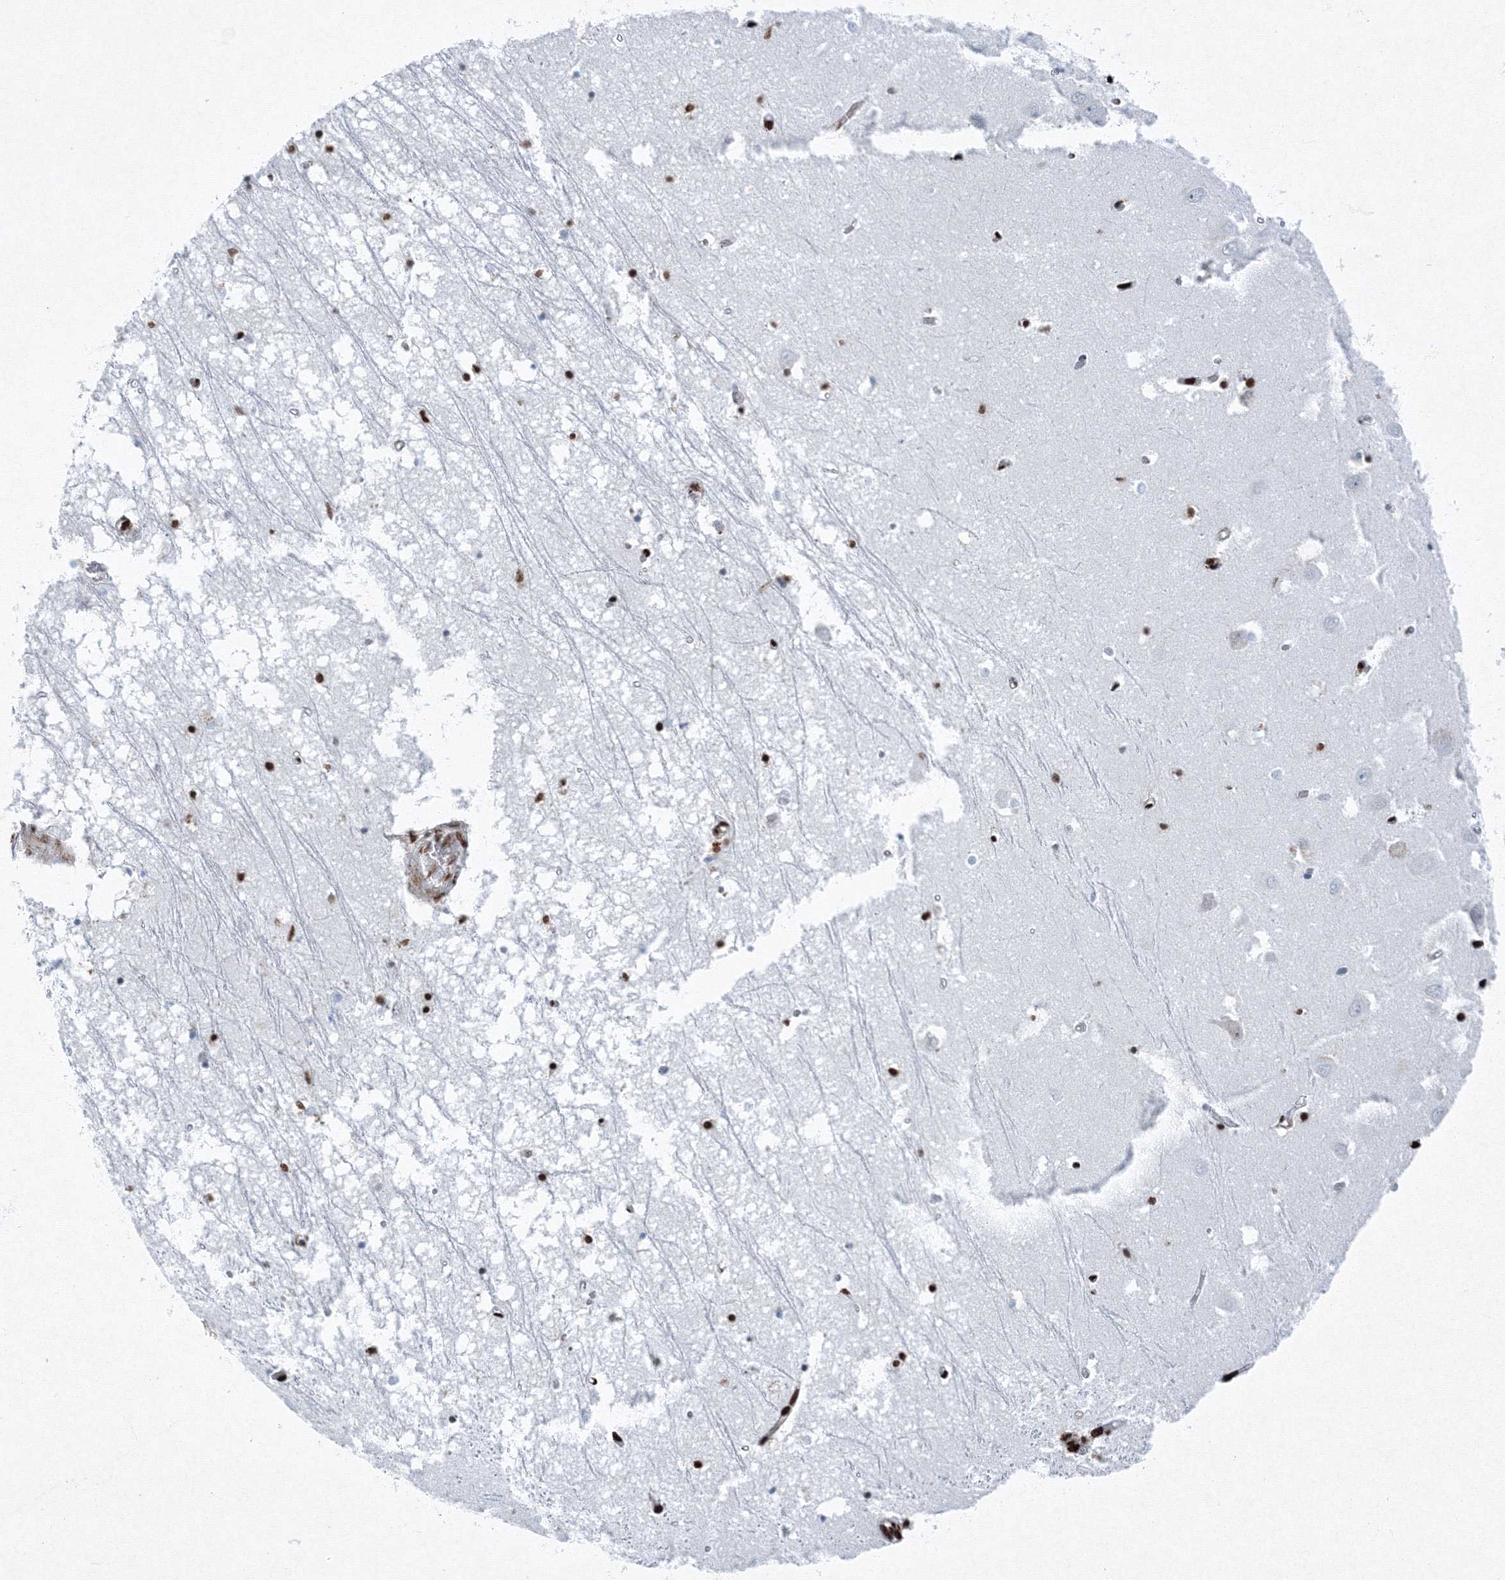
{"staining": {"intensity": "strong", "quantity": ">75%", "location": "nuclear"}, "tissue": "hippocampus", "cell_type": "Glial cells", "image_type": "normal", "snomed": [{"axis": "morphology", "description": "Normal tissue, NOS"}, {"axis": "topography", "description": "Hippocampus"}], "caption": "Strong nuclear staining for a protein is identified in approximately >75% of glial cells of unremarkable hippocampus using immunohistochemistry (IHC).", "gene": "SNRPC", "patient": {"sex": "male", "age": 70}}